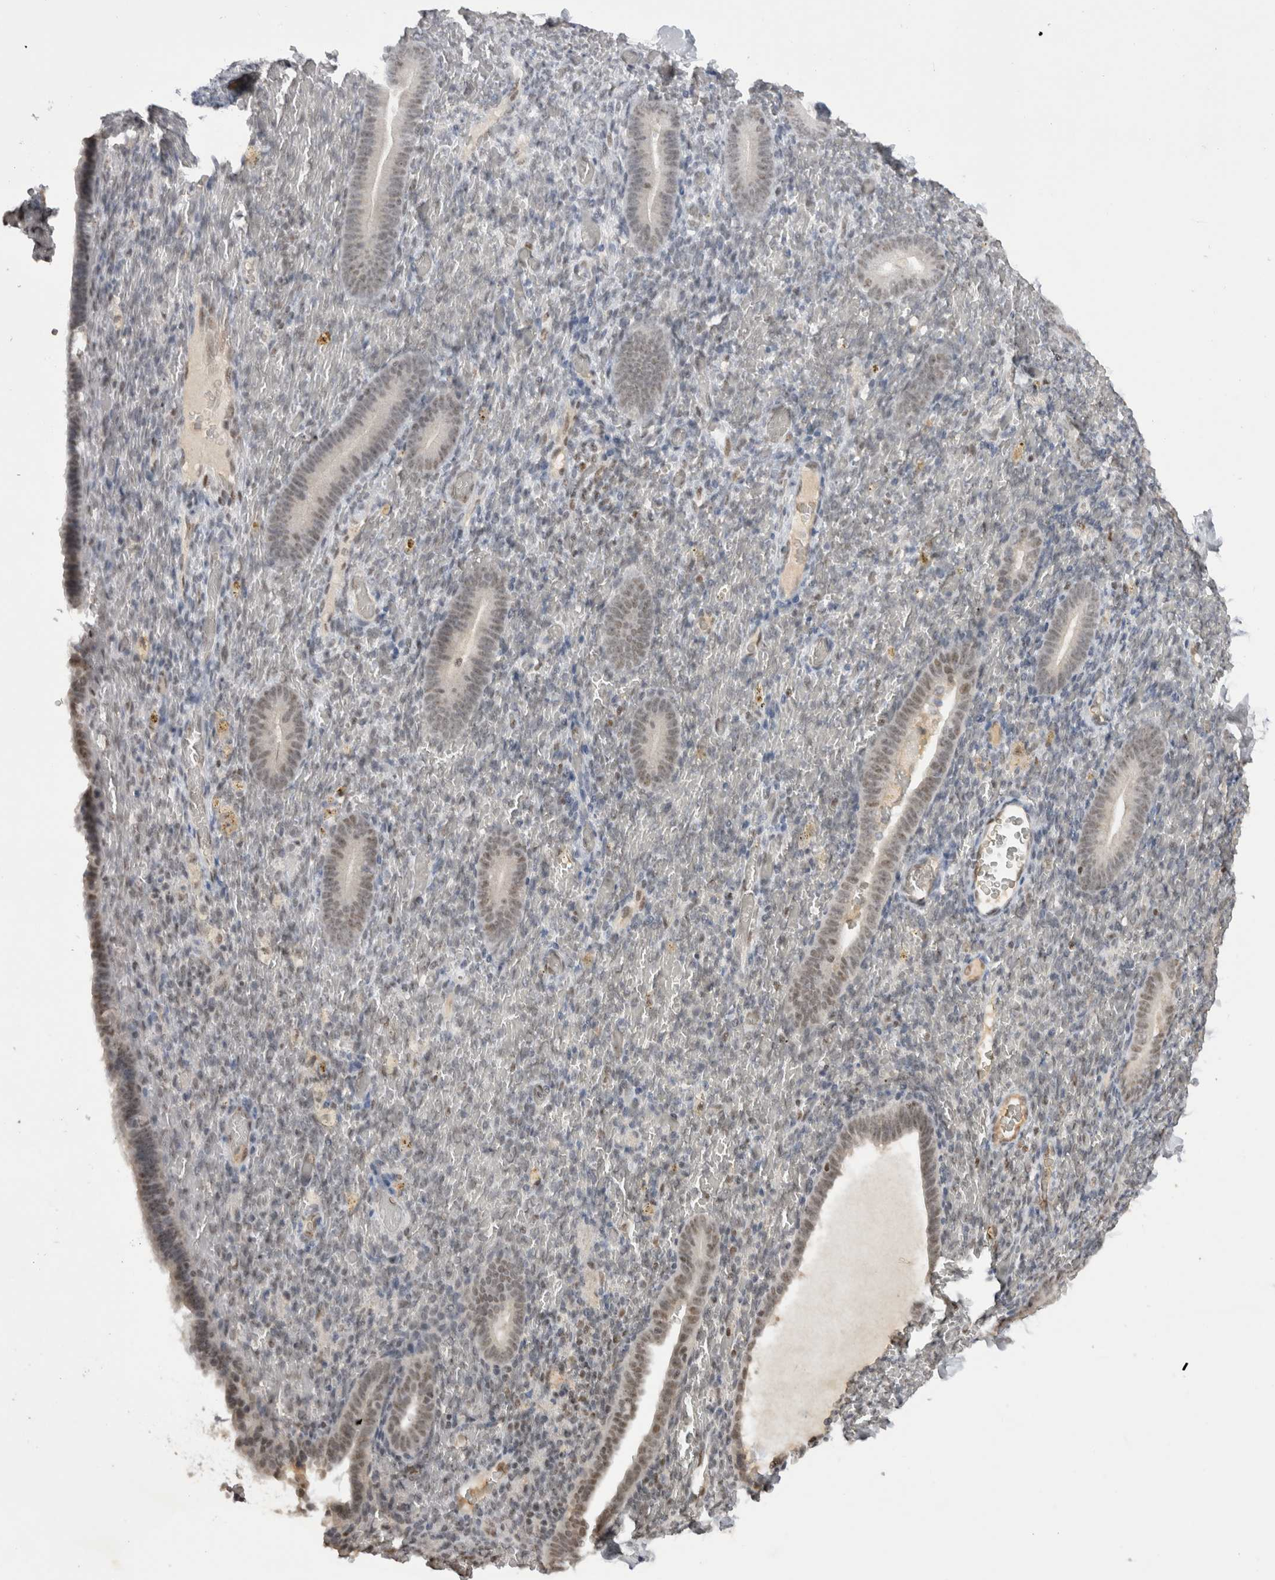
{"staining": {"intensity": "negative", "quantity": "none", "location": "none"}, "tissue": "endometrium", "cell_type": "Cells in endometrial stroma", "image_type": "normal", "snomed": [{"axis": "morphology", "description": "Normal tissue, NOS"}, {"axis": "topography", "description": "Endometrium"}], "caption": "IHC image of normal endometrium: human endometrium stained with DAB reveals no significant protein positivity in cells in endometrial stroma. (DAB immunohistochemistry (IHC), high magnification).", "gene": "DAXX", "patient": {"sex": "female", "age": 51}}